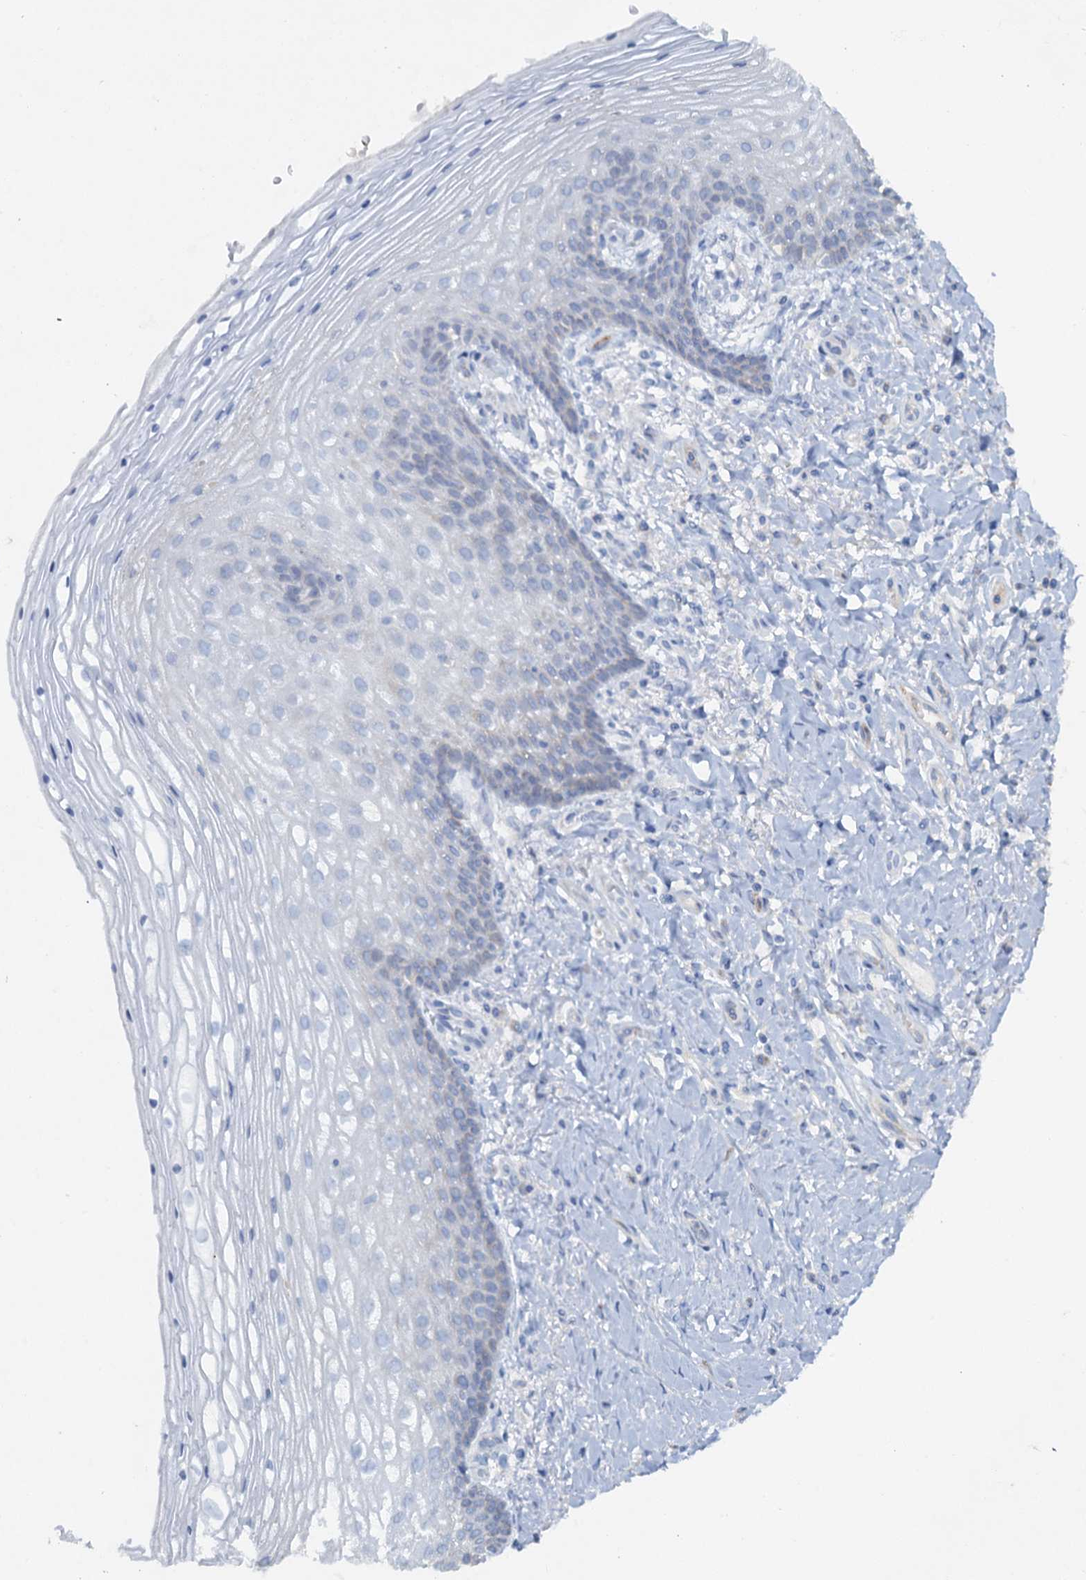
{"staining": {"intensity": "negative", "quantity": "none", "location": "none"}, "tissue": "vagina", "cell_type": "Squamous epithelial cells", "image_type": "normal", "snomed": [{"axis": "morphology", "description": "Normal tissue, NOS"}, {"axis": "topography", "description": "Vagina"}], "caption": "Immunohistochemistry of normal human vagina reveals no expression in squamous epithelial cells. The staining was performed using DAB (3,3'-diaminobenzidine) to visualize the protein expression in brown, while the nuclei were stained in blue with hematoxylin (Magnification: 20x).", "gene": "PLLP", "patient": {"sex": "female", "age": 60}}